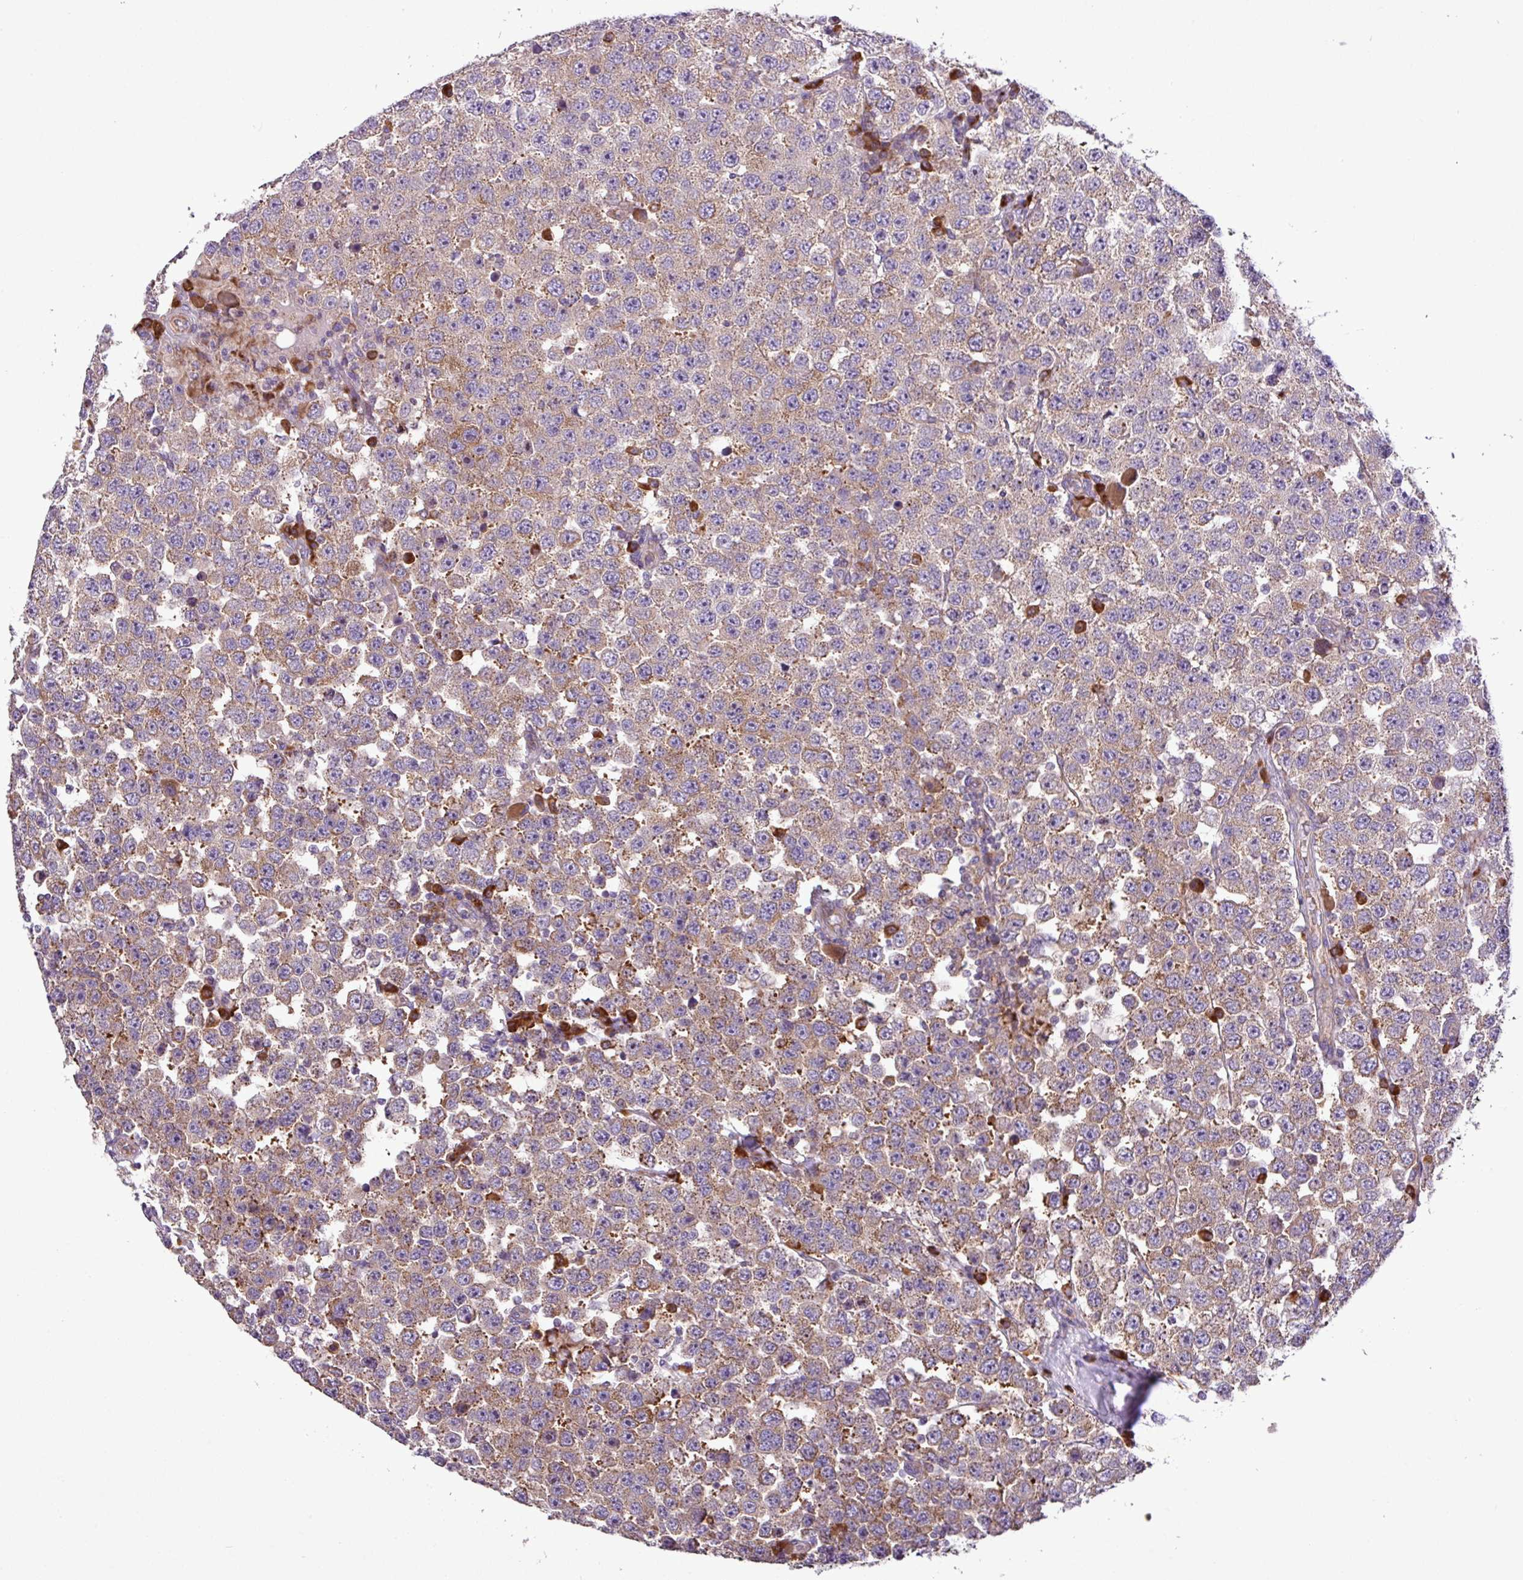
{"staining": {"intensity": "moderate", "quantity": "25%-75%", "location": "cytoplasmic/membranous"}, "tissue": "testis cancer", "cell_type": "Tumor cells", "image_type": "cancer", "snomed": [{"axis": "morphology", "description": "Seminoma, NOS"}, {"axis": "topography", "description": "Testis"}], "caption": "Testis cancer (seminoma) tissue demonstrates moderate cytoplasmic/membranous expression in approximately 25%-75% of tumor cells", "gene": "RPL13", "patient": {"sex": "male", "age": 28}}